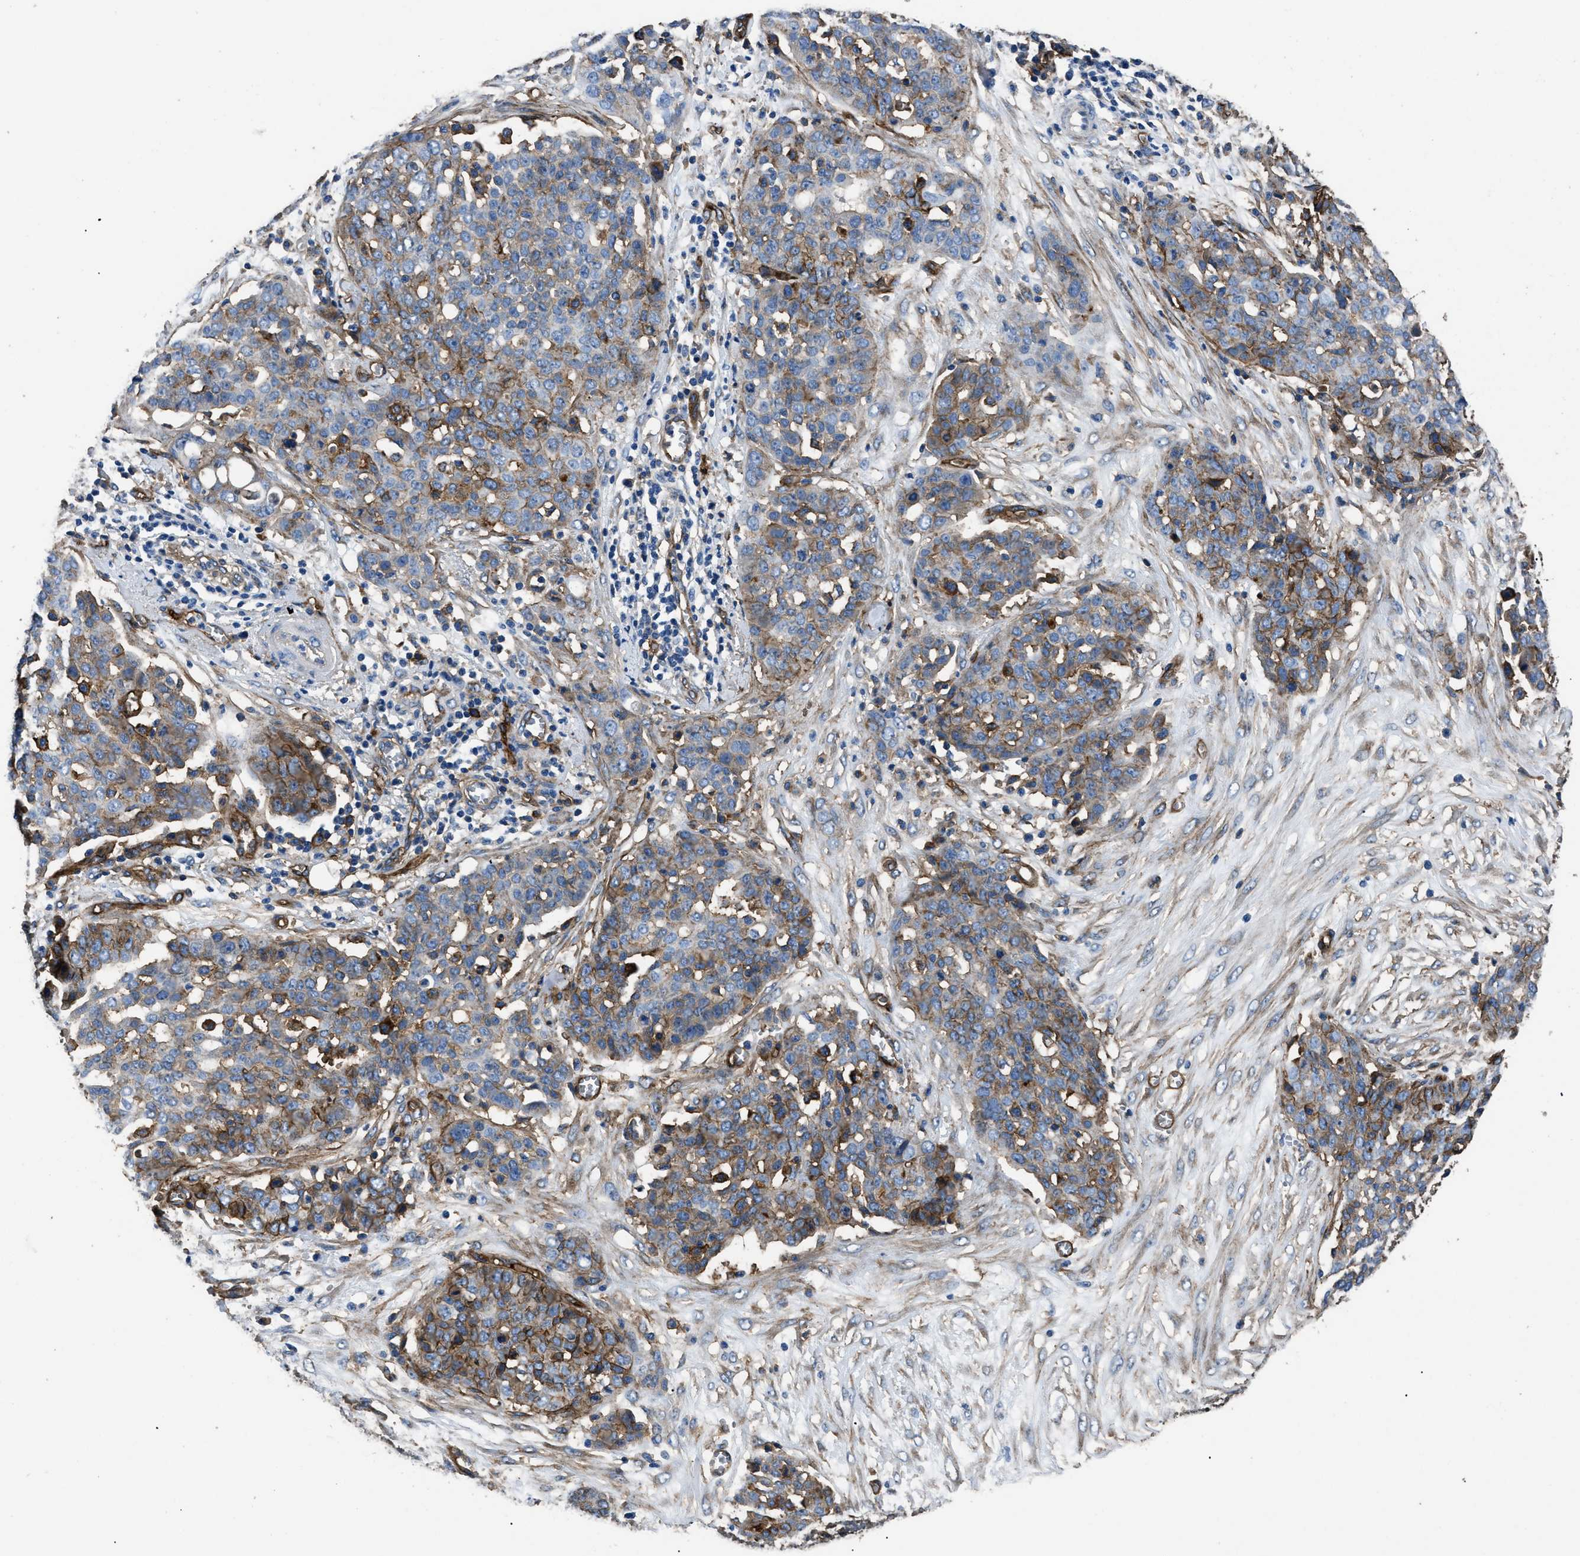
{"staining": {"intensity": "weak", "quantity": "25%-75%", "location": "cytoplasmic/membranous"}, "tissue": "ovarian cancer", "cell_type": "Tumor cells", "image_type": "cancer", "snomed": [{"axis": "morphology", "description": "Cystadenocarcinoma, serous, NOS"}, {"axis": "topography", "description": "Soft tissue"}, {"axis": "topography", "description": "Ovary"}], "caption": "Weak cytoplasmic/membranous expression is present in about 25%-75% of tumor cells in serous cystadenocarcinoma (ovarian). (Stains: DAB (3,3'-diaminobenzidine) in brown, nuclei in blue, Microscopy: brightfield microscopy at high magnification).", "gene": "CD276", "patient": {"sex": "female", "age": 57}}